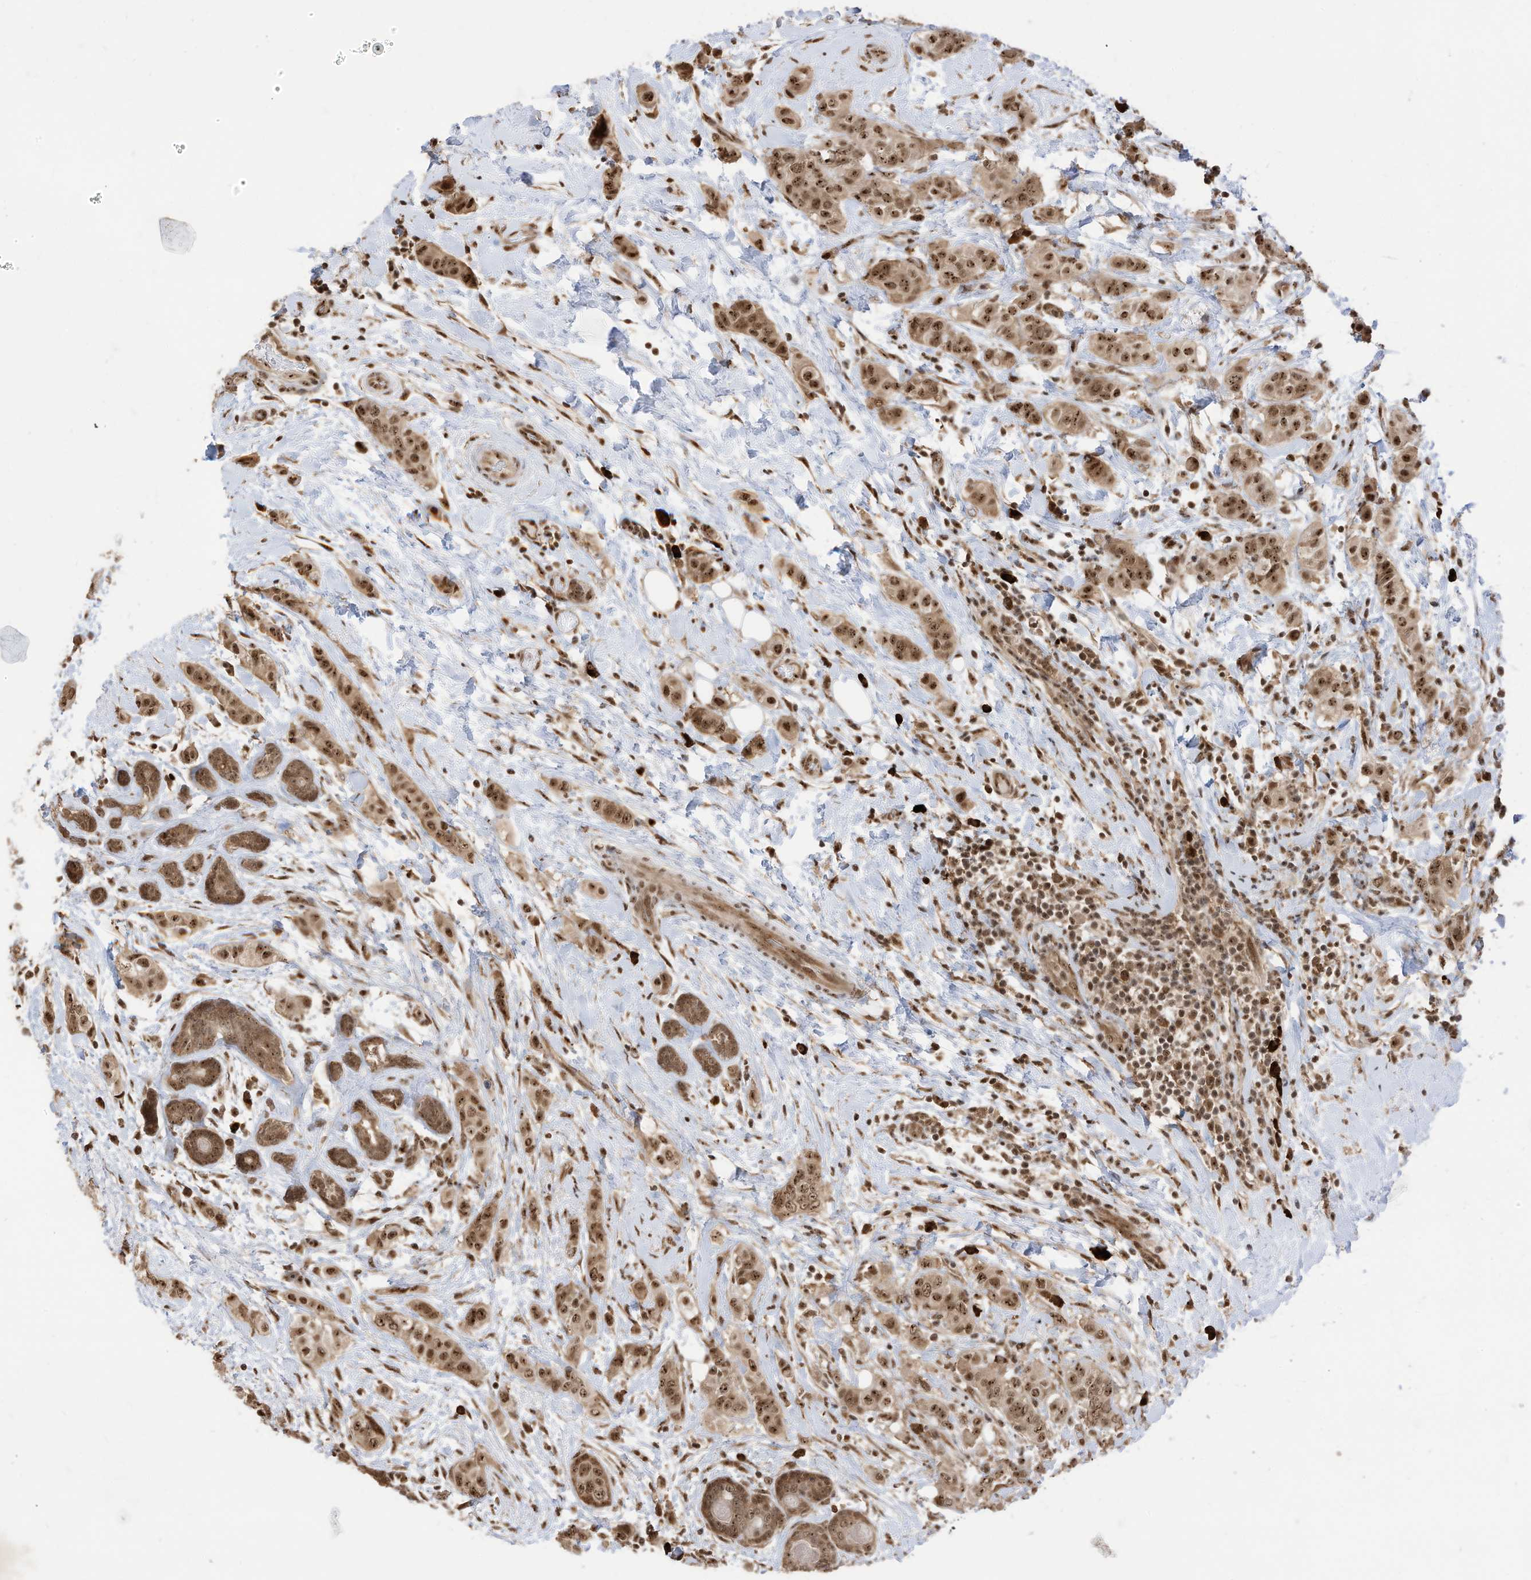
{"staining": {"intensity": "moderate", "quantity": ">75%", "location": "cytoplasmic/membranous,nuclear"}, "tissue": "breast cancer", "cell_type": "Tumor cells", "image_type": "cancer", "snomed": [{"axis": "morphology", "description": "Lobular carcinoma"}, {"axis": "topography", "description": "Breast"}], "caption": "The photomicrograph displays immunohistochemical staining of breast lobular carcinoma. There is moderate cytoplasmic/membranous and nuclear positivity is present in approximately >75% of tumor cells.", "gene": "ZNF195", "patient": {"sex": "female", "age": 51}}